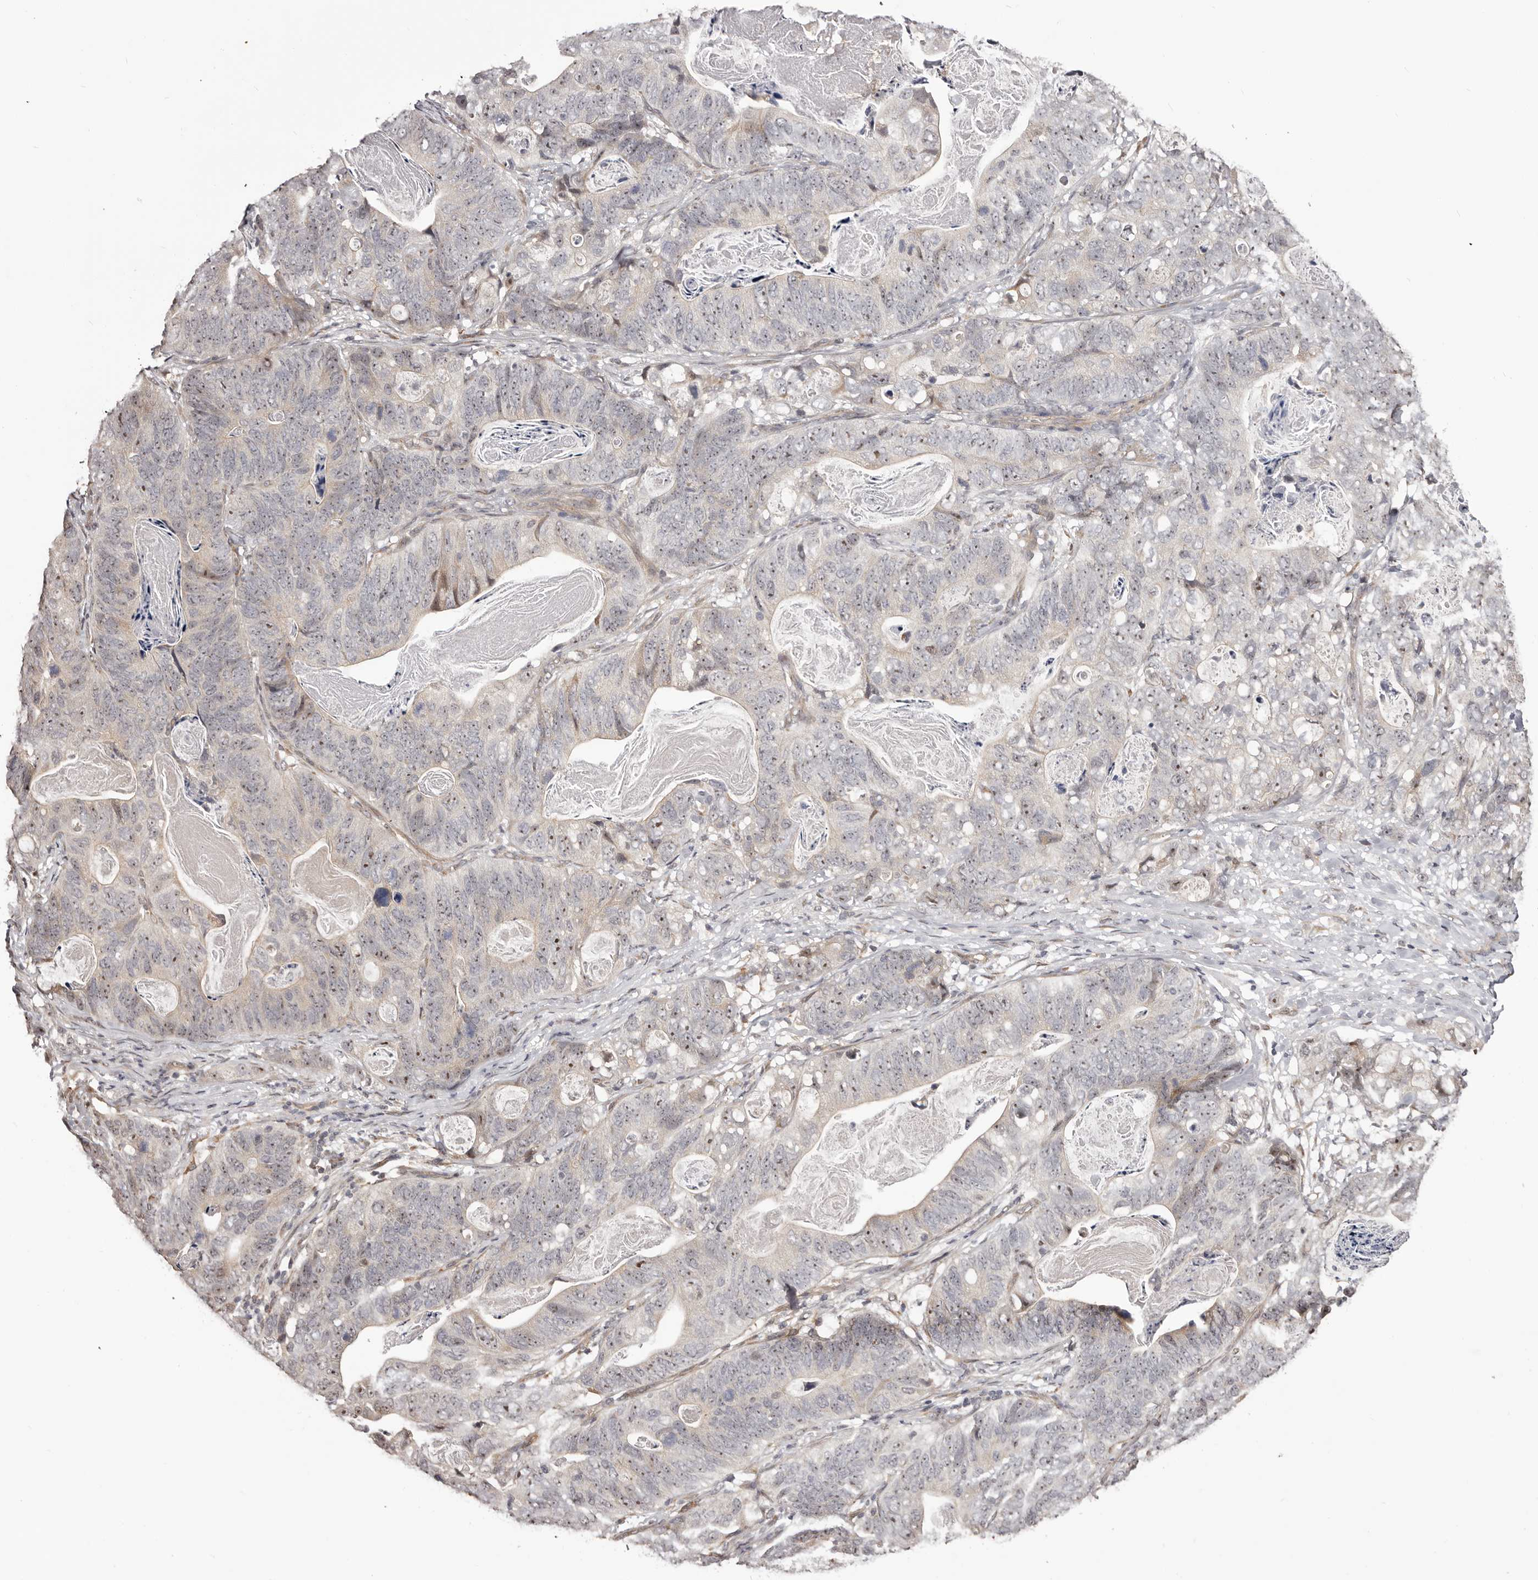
{"staining": {"intensity": "weak", "quantity": "25%-75%", "location": "nuclear"}, "tissue": "stomach cancer", "cell_type": "Tumor cells", "image_type": "cancer", "snomed": [{"axis": "morphology", "description": "Normal tissue, NOS"}, {"axis": "morphology", "description": "Adenocarcinoma, NOS"}, {"axis": "topography", "description": "Stomach"}], "caption": "There is low levels of weak nuclear positivity in tumor cells of stomach cancer, as demonstrated by immunohistochemical staining (brown color).", "gene": "NOL12", "patient": {"sex": "female", "age": 89}}